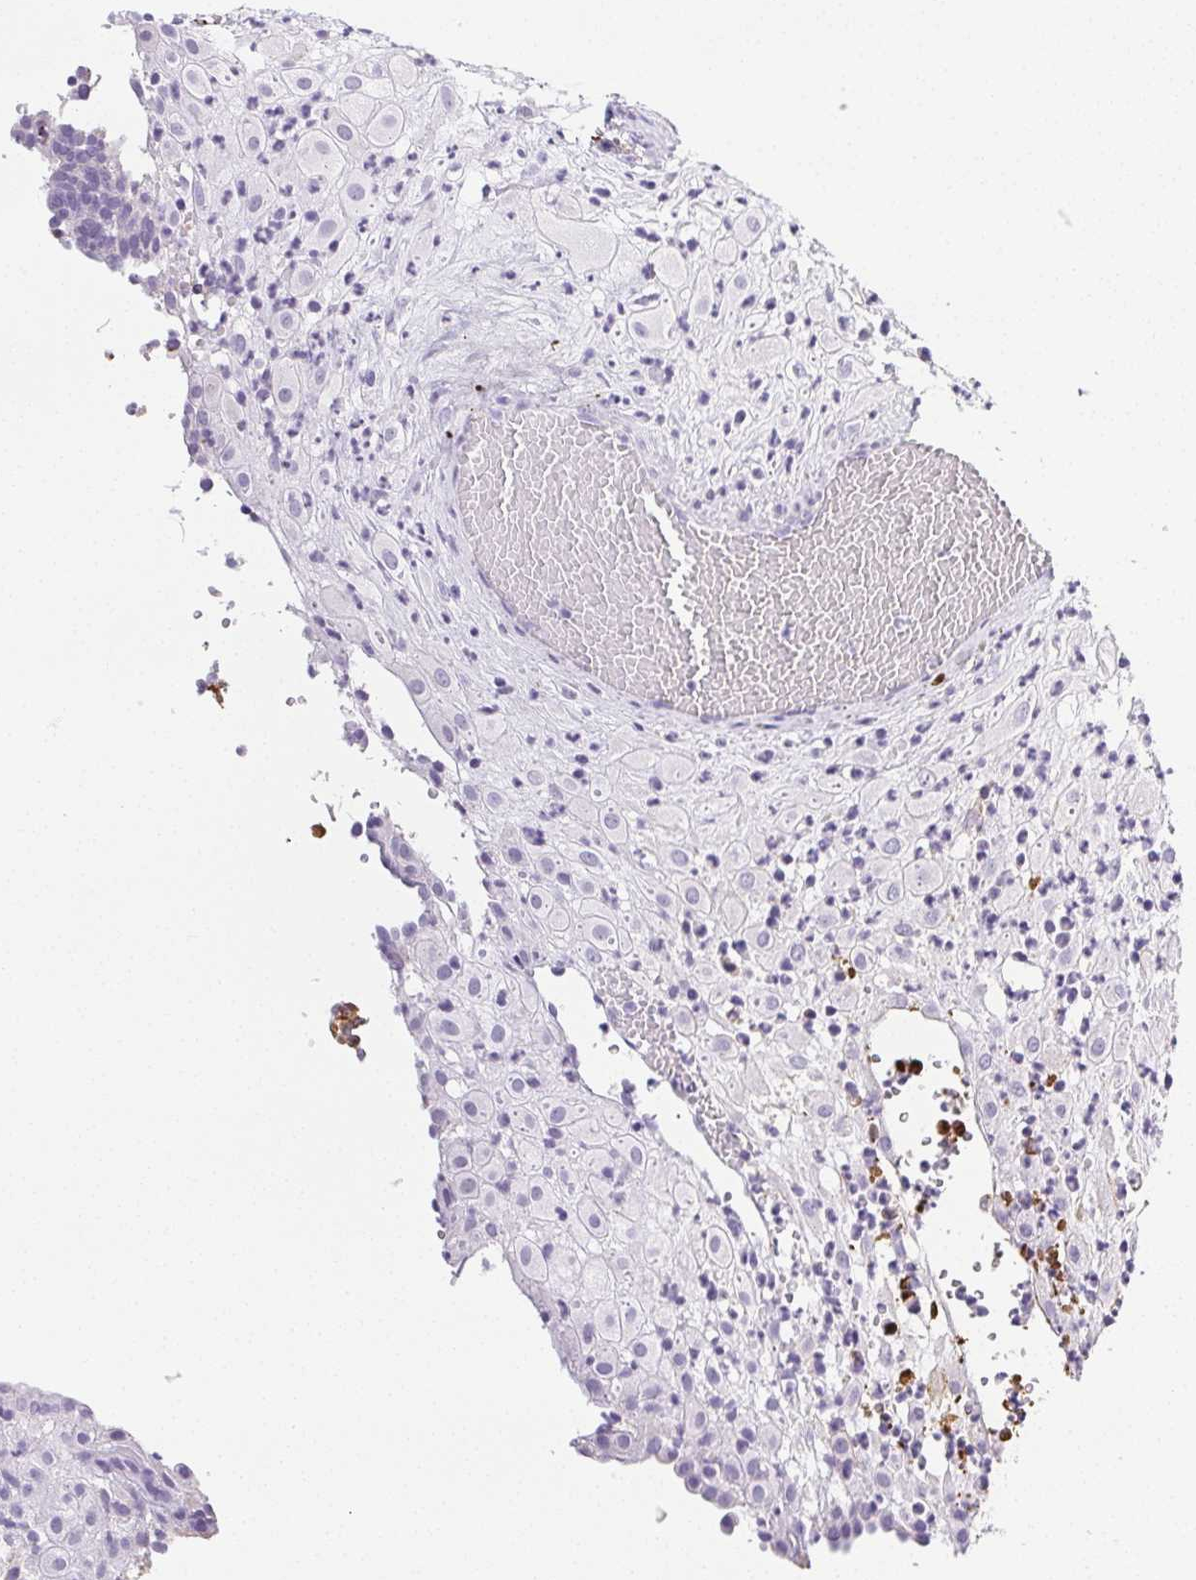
{"staining": {"intensity": "negative", "quantity": "none", "location": "none"}, "tissue": "placenta", "cell_type": "Decidual cells", "image_type": "normal", "snomed": [{"axis": "morphology", "description": "Normal tissue, NOS"}, {"axis": "topography", "description": "Placenta"}], "caption": "Image shows no significant protein expression in decidual cells of normal placenta. The staining is performed using DAB (3,3'-diaminobenzidine) brown chromogen with nuclei counter-stained in using hematoxylin.", "gene": "VTN", "patient": {"sex": "female", "age": 24}}